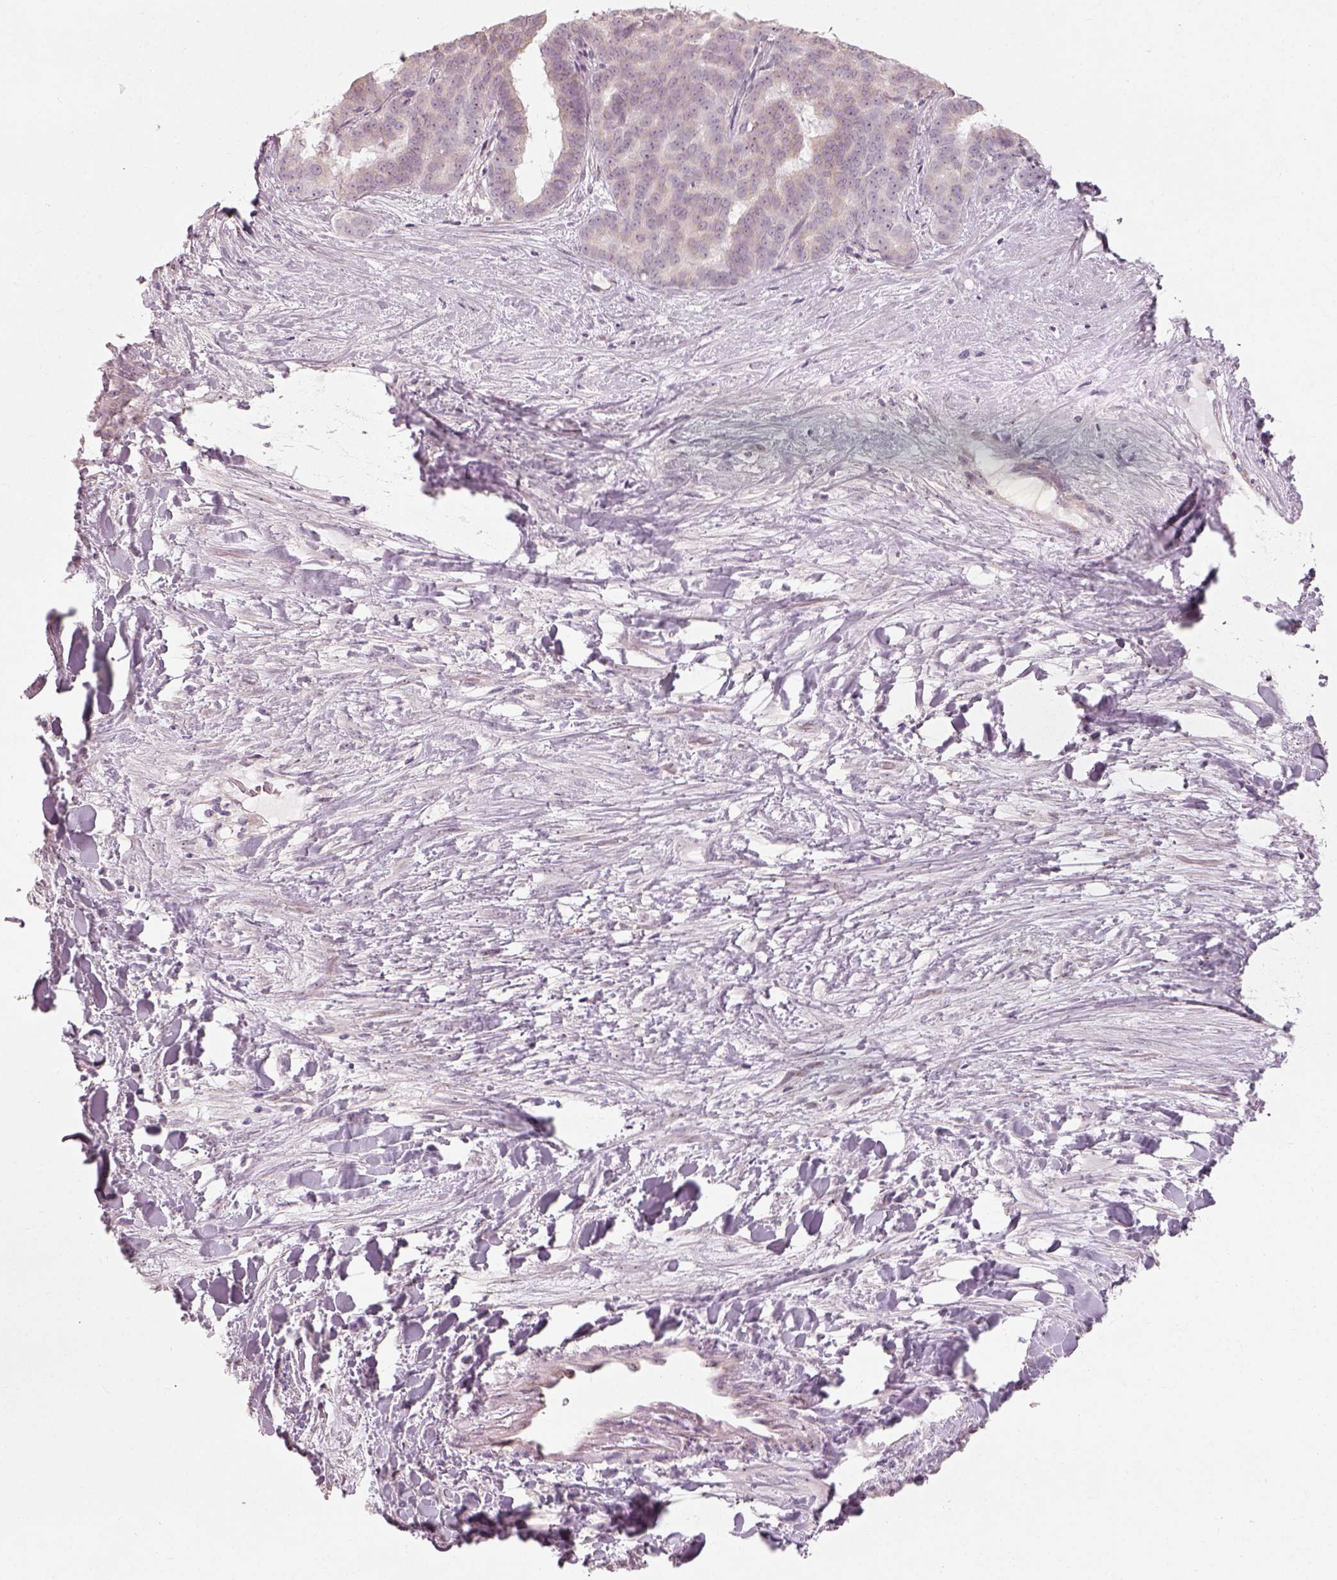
{"staining": {"intensity": "negative", "quantity": "none", "location": "none"}, "tissue": "liver cancer", "cell_type": "Tumor cells", "image_type": "cancer", "snomed": [{"axis": "morphology", "description": "Cholangiocarcinoma"}, {"axis": "topography", "description": "Liver"}], "caption": "Human liver cancer (cholangiocarcinoma) stained for a protein using immunohistochemistry (IHC) shows no staining in tumor cells.", "gene": "CDS1", "patient": {"sex": "female", "age": 47}}